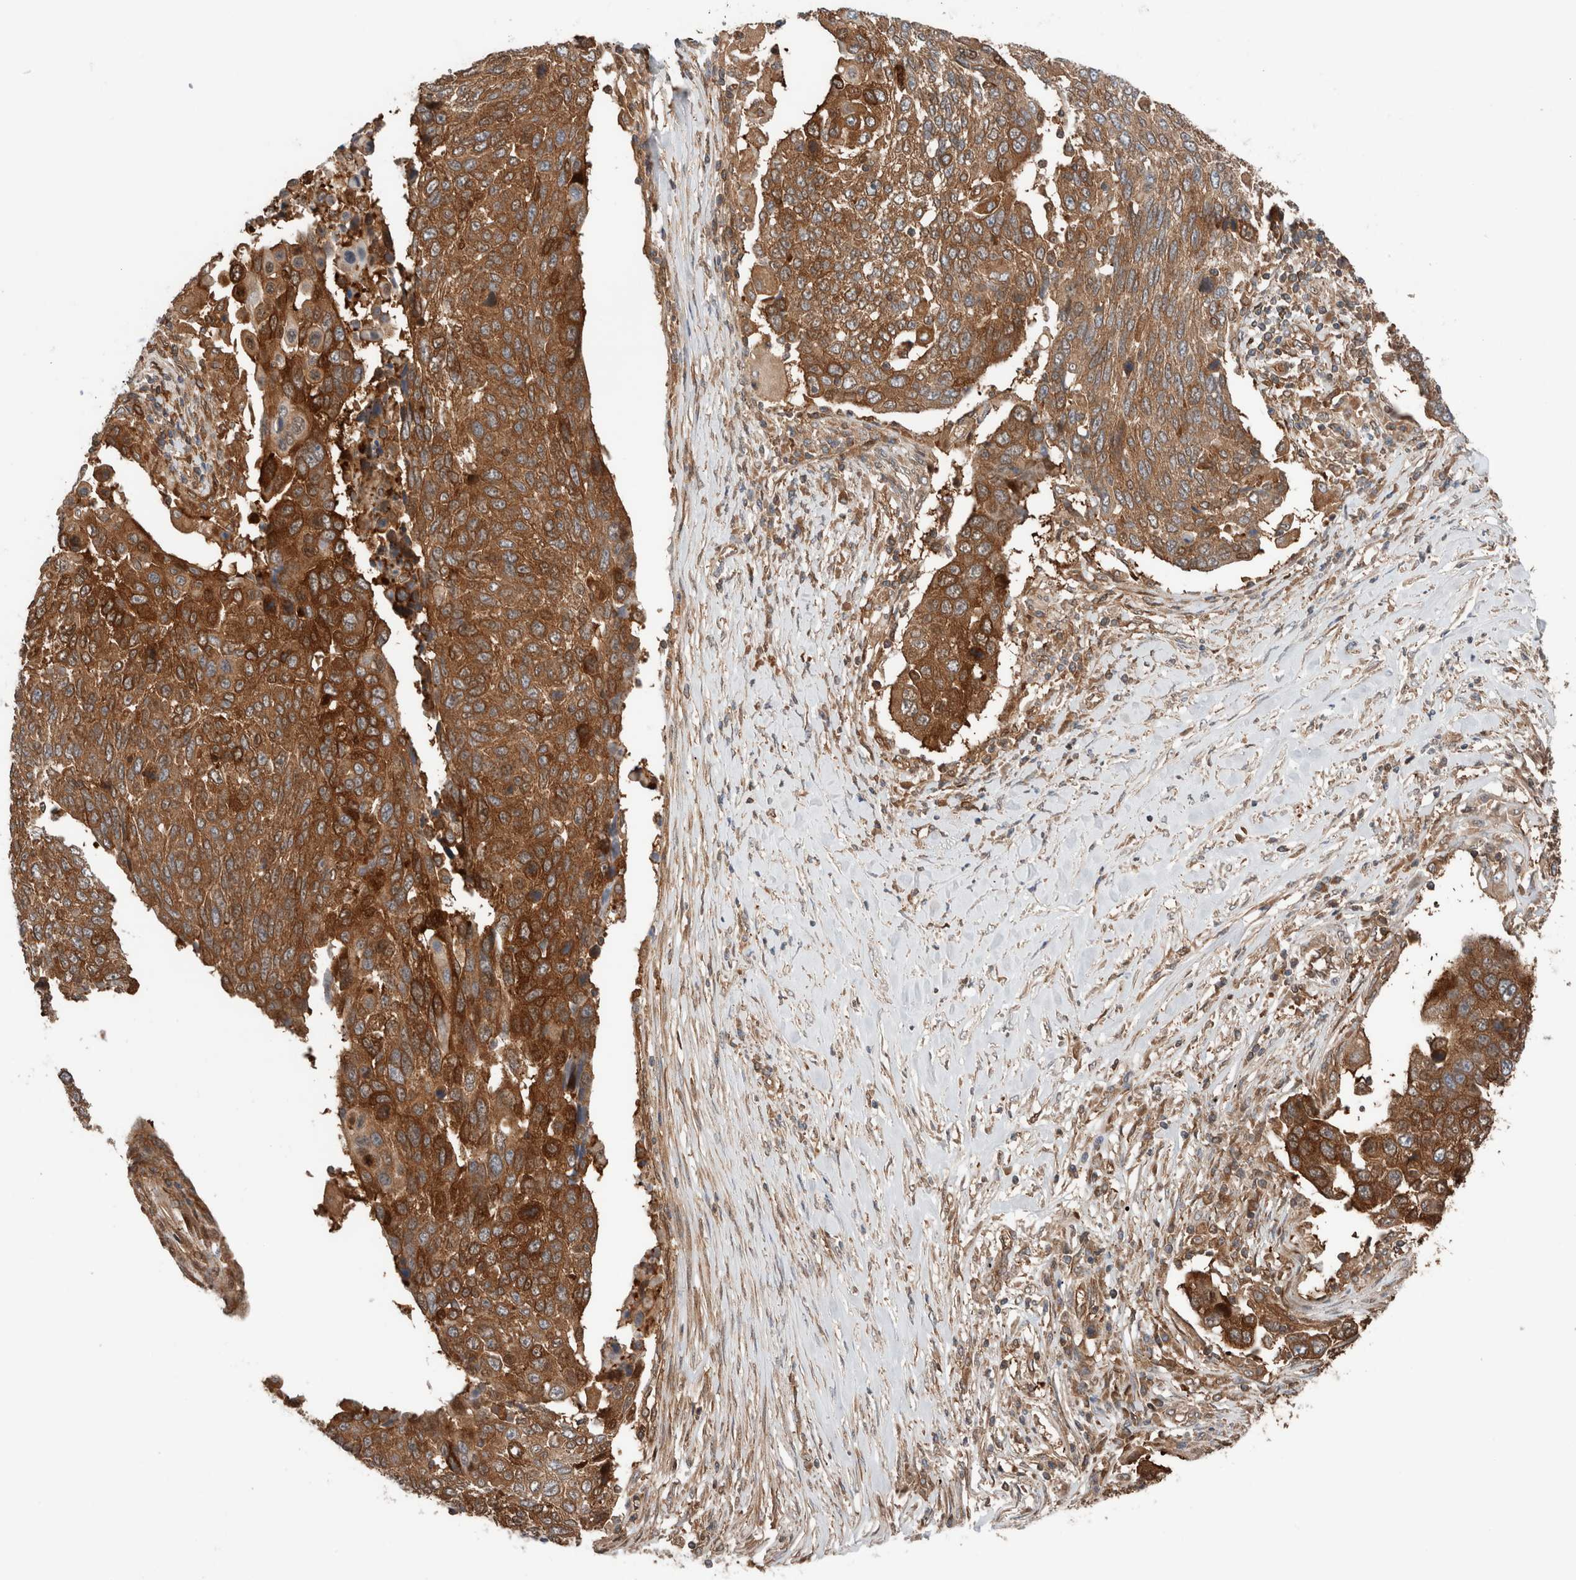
{"staining": {"intensity": "strong", "quantity": ">75%", "location": "cytoplasmic/membranous"}, "tissue": "lung cancer", "cell_type": "Tumor cells", "image_type": "cancer", "snomed": [{"axis": "morphology", "description": "Squamous cell carcinoma, NOS"}, {"axis": "topography", "description": "Lung"}], "caption": "Lung cancer was stained to show a protein in brown. There is high levels of strong cytoplasmic/membranous positivity in about >75% of tumor cells.", "gene": "XPNPEP1", "patient": {"sex": "male", "age": 66}}